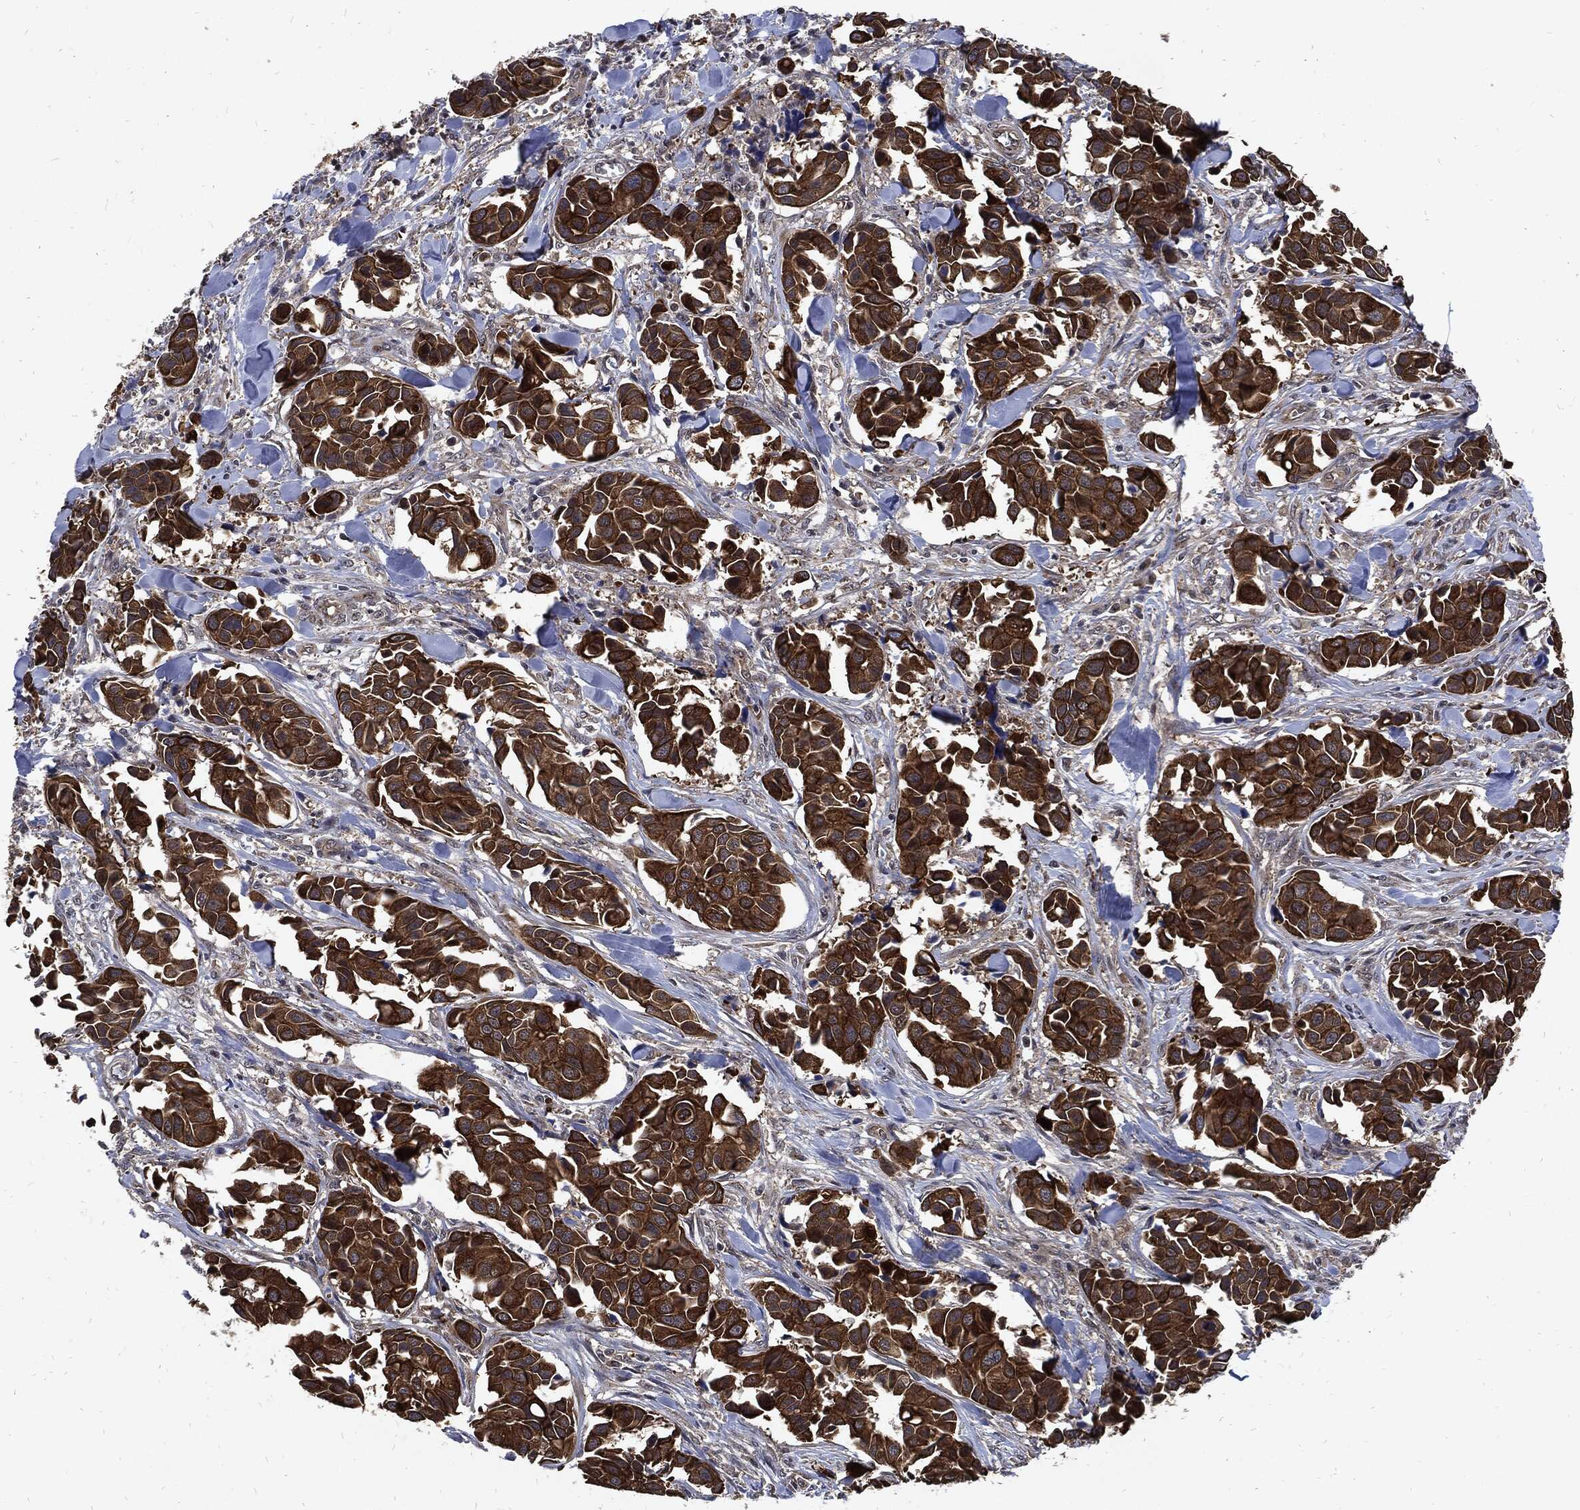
{"staining": {"intensity": "strong", "quantity": ">75%", "location": "cytoplasmic/membranous"}, "tissue": "head and neck cancer", "cell_type": "Tumor cells", "image_type": "cancer", "snomed": [{"axis": "morphology", "description": "Adenocarcinoma, NOS"}, {"axis": "topography", "description": "Head-Neck"}], "caption": "There is high levels of strong cytoplasmic/membranous expression in tumor cells of head and neck cancer, as demonstrated by immunohistochemical staining (brown color).", "gene": "DCTN1", "patient": {"sex": "male", "age": 76}}